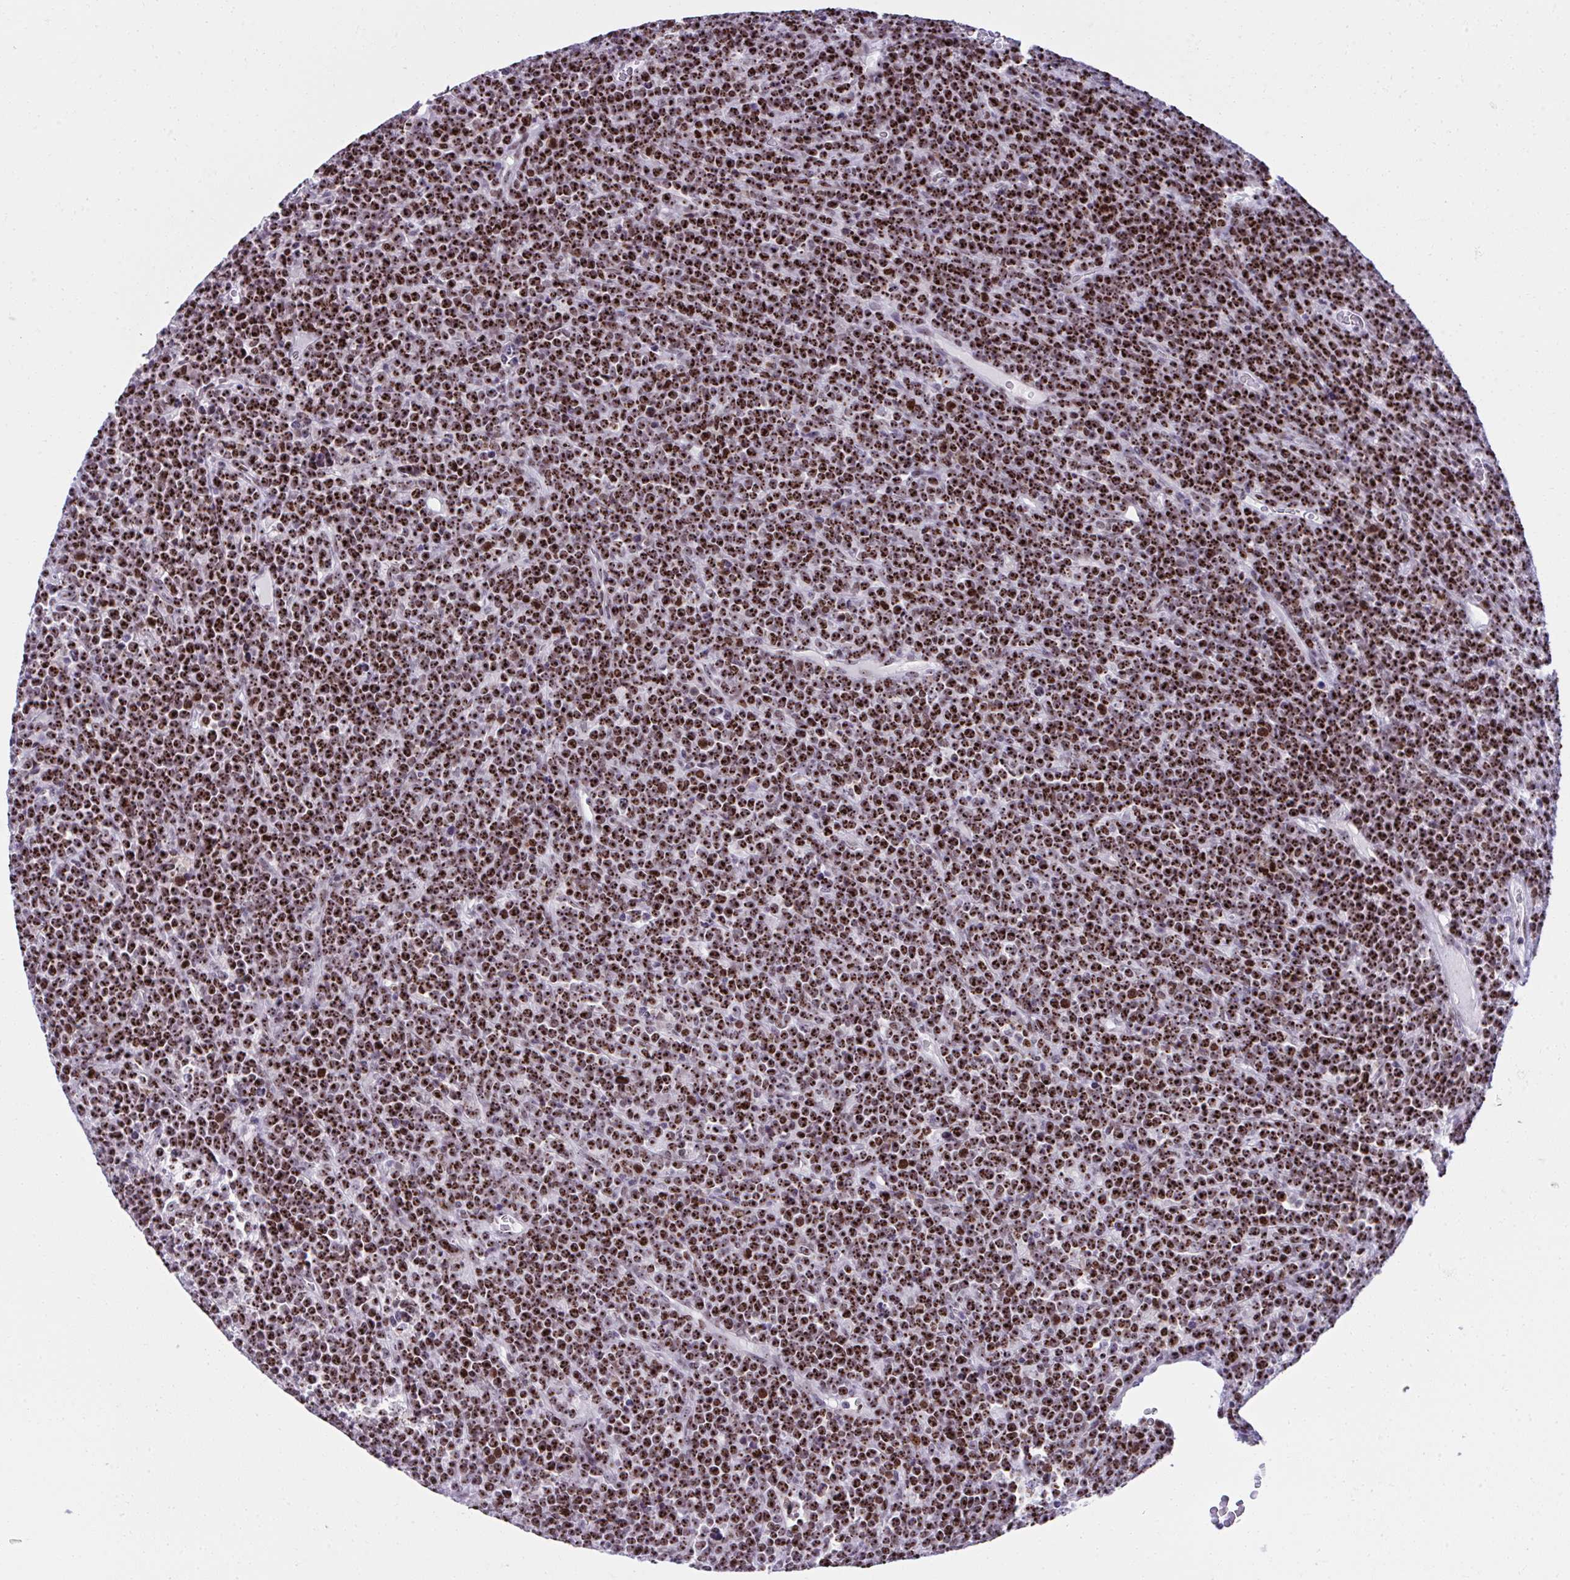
{"staining": {"intensity": "strong", "quantity": ">75%", "location": "nuclear"}, "tissue": "lymphoma", "cell_type": "Tumor cells", "image_type": "cancer", "snomed": [{"axis": "morphology", "description": "Malignant lymphoma, non-Hodgkin's type, High grade"}, {"axis": "topography", "description": "Ovary"}], "caption": "IHC (DAB (3,3'-diaminobenzidine)) staining of malignant lymphoma, non-Hodgkin's type (high-grade) reveals strong nuclear protein expression in approximately >75% of tumor cells.", "gene": "CEP72", "patient": {"sex": "female", "age": 56}}